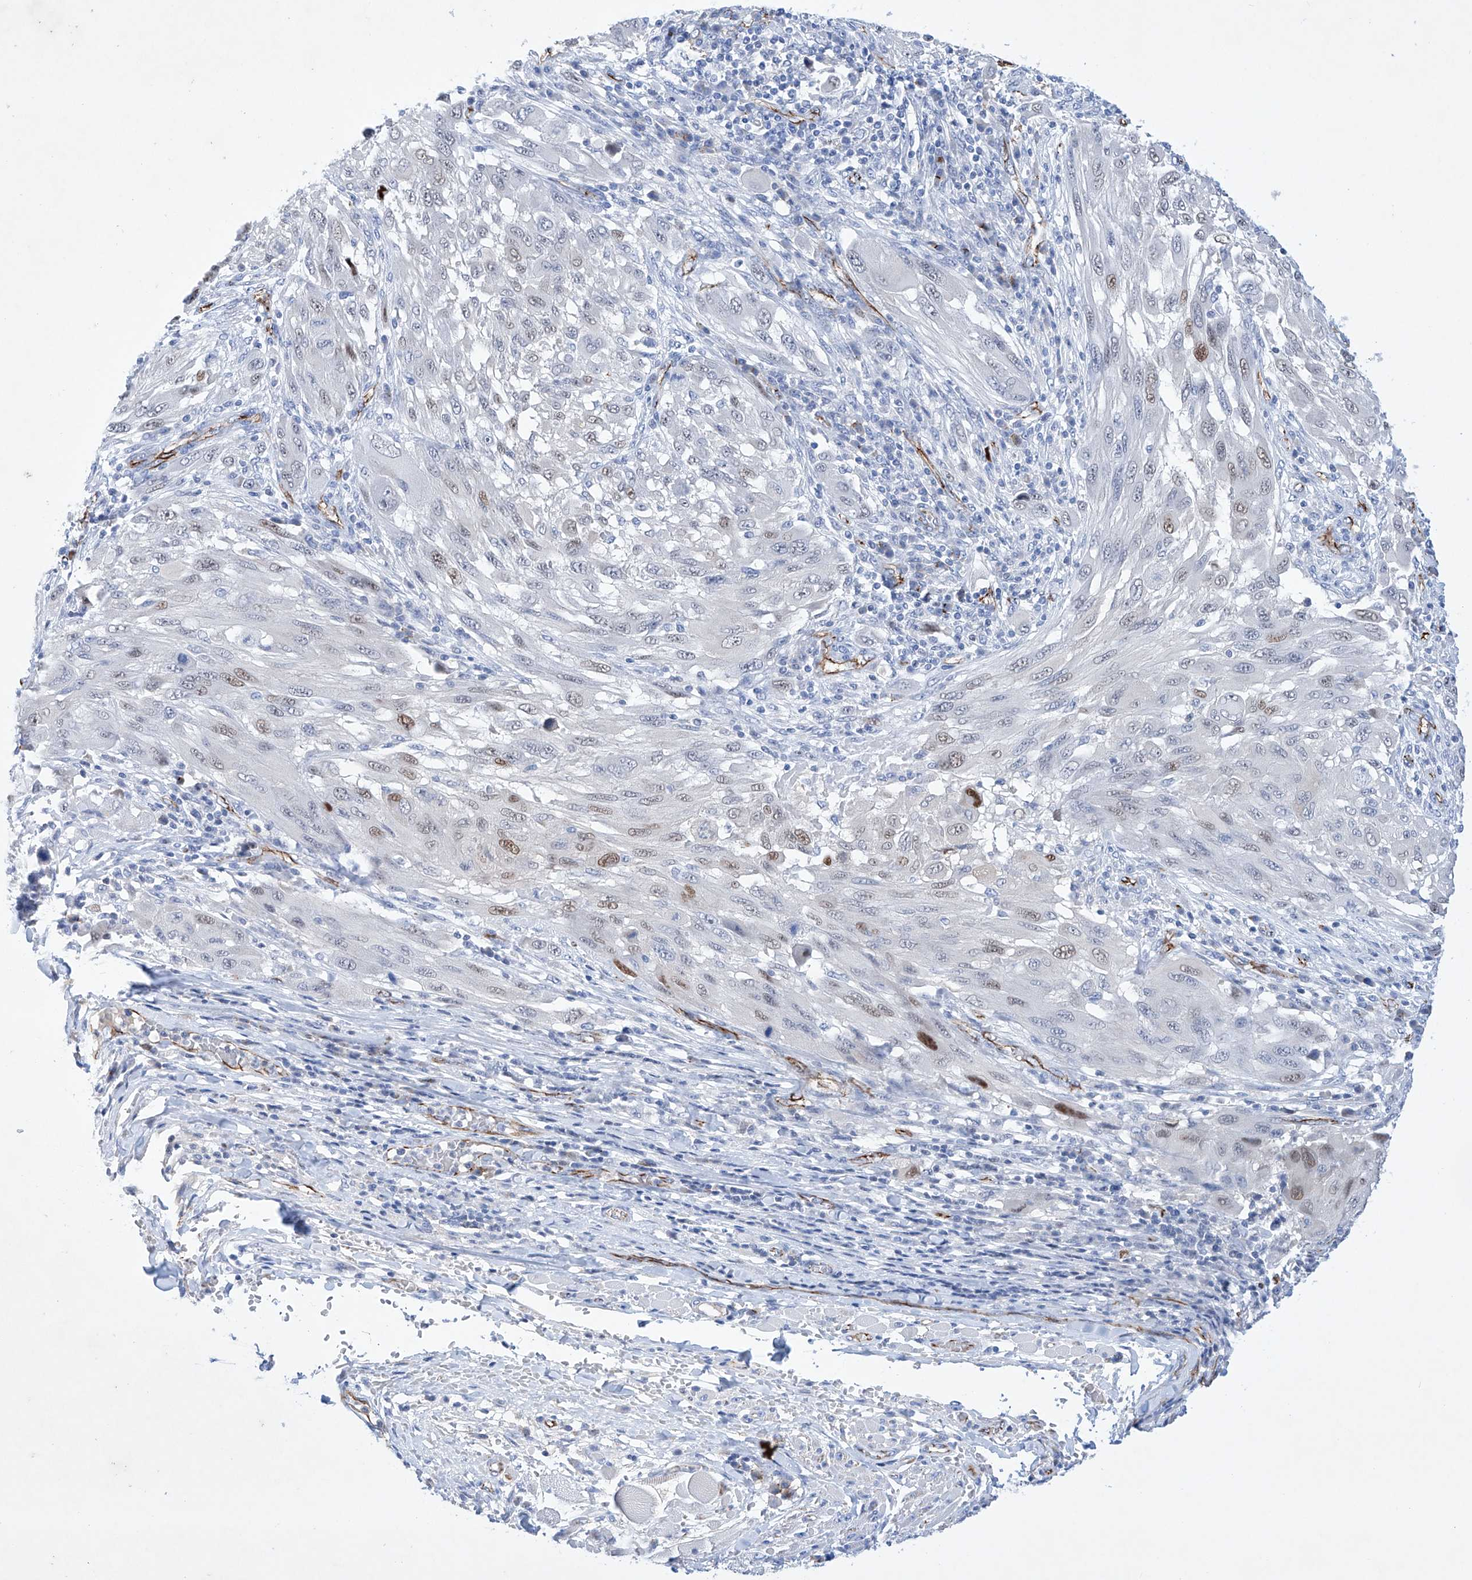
{"staining": {"intensity": "moderate", "quantity": "<25%", "location": "nuclear"}, "tissue": "melanoma", "cell_type": "Tumor cells", "image_type": "cancer", "snomed": [{"axis": "morphology", "description": "Malignant melanoma, NOS"}, {"axis": "topography", "description": "Skin"}], "caption": "High-magnification brightfield microscopy of malignant melanoma stained with DAB (3,3'-diaminobenzidine) (brown) and counterstained with hematoxylin (blue). tumor cells exhibit moderate nuclear expression is present in approximately<25% of cells. The staining was performed using DAB, with brown indicating positive protein expression. Nuclei are stained blue with hematoxylin.", "gene": "ETV7", "patient": {"sex": "female", "age": 91}}